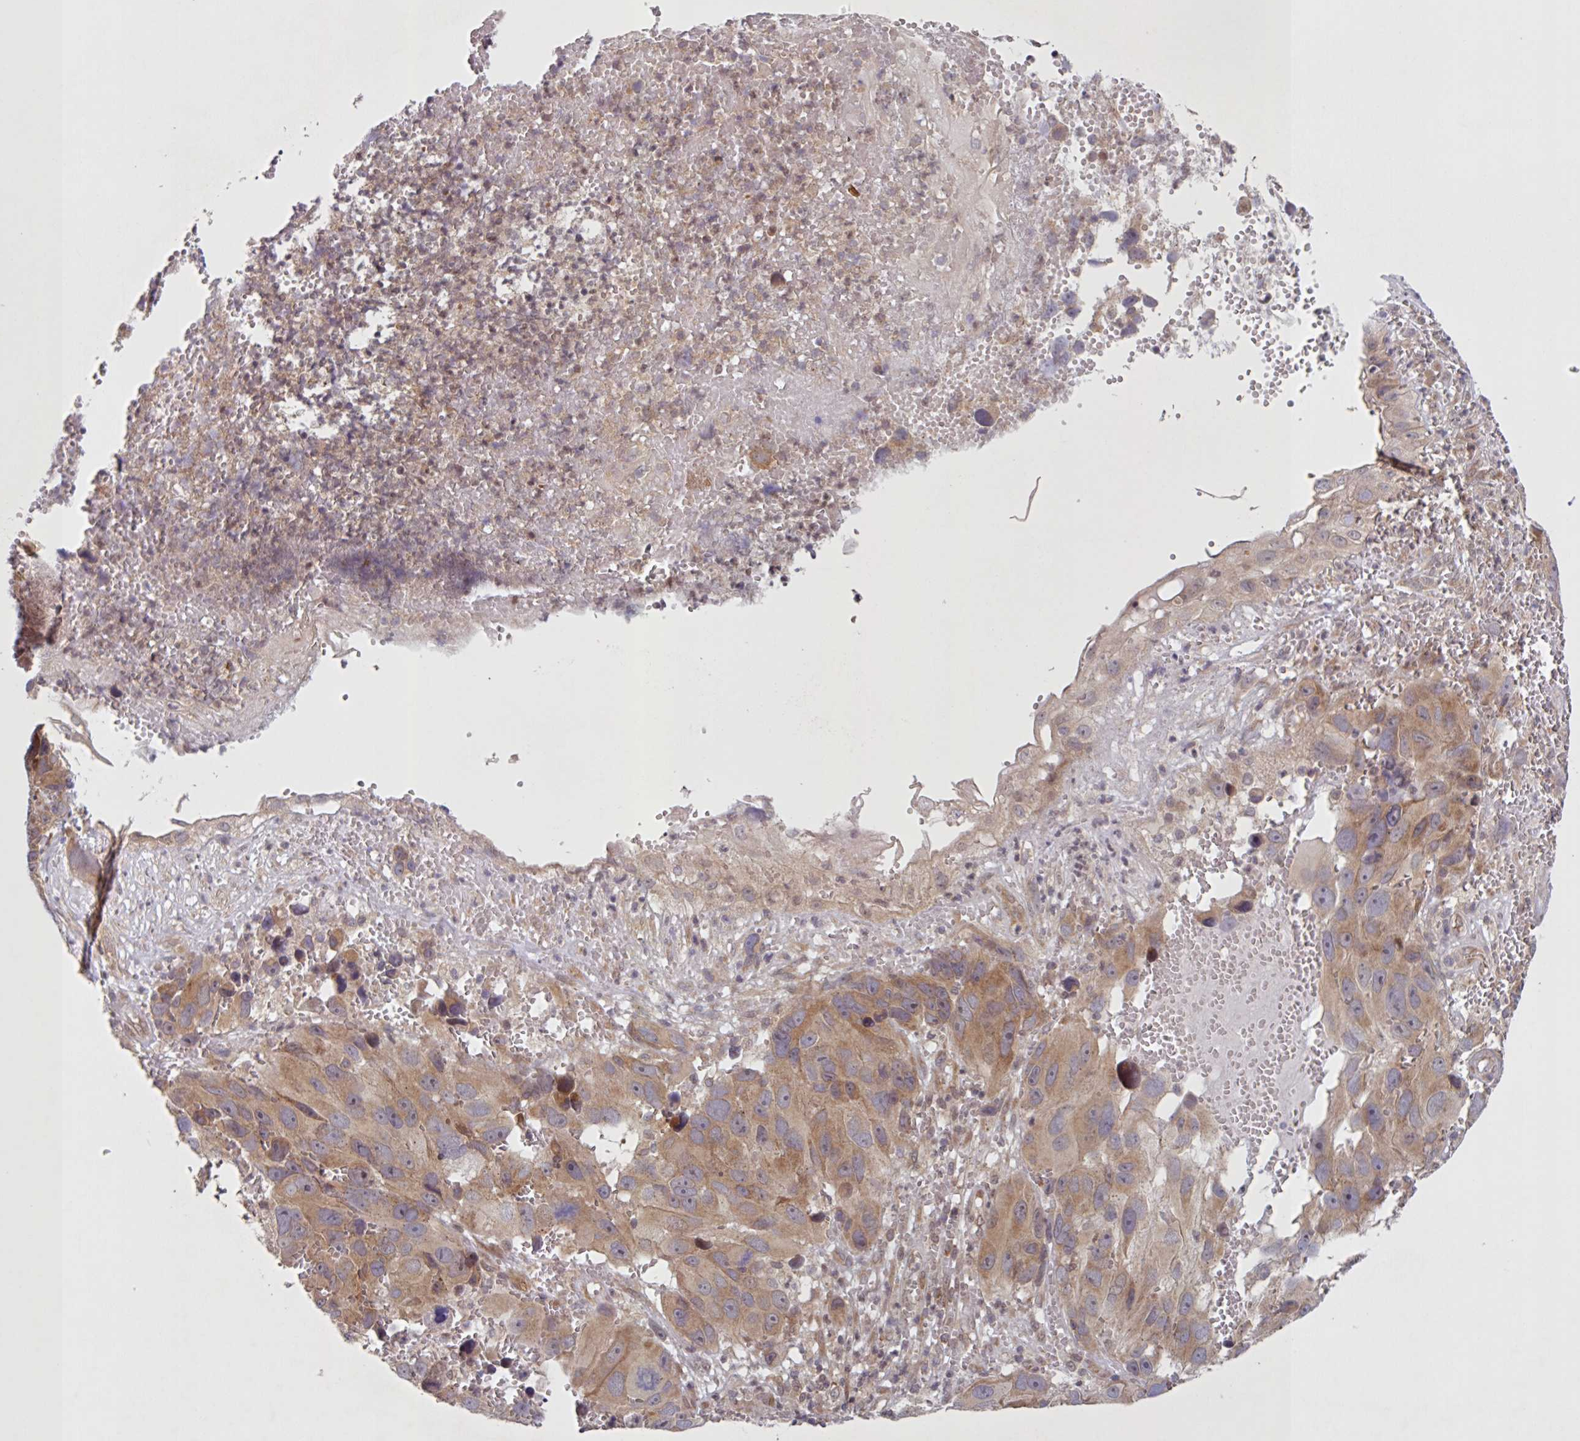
{"staining": {"intensity": "moderate", "quantity": ">75%", "location": "cytoplasmic/membranous"}, "tissue": "melanoma", "cell_type": "Tumor cells", "image_type": "cancer", "snomed": [{"axis": "morphology", "description": "Malignant melanoma, NOS"}, {"axis": "topography", "description": "Skin"}], "caption": "Immunohistochemical staining of malignant melanoma exhibits moderate cytoplasmic/membranous protein staining in about >75% of tumor cells.", "gene": "CAMLG", "patient": {"sex": "male", "age": 84}}